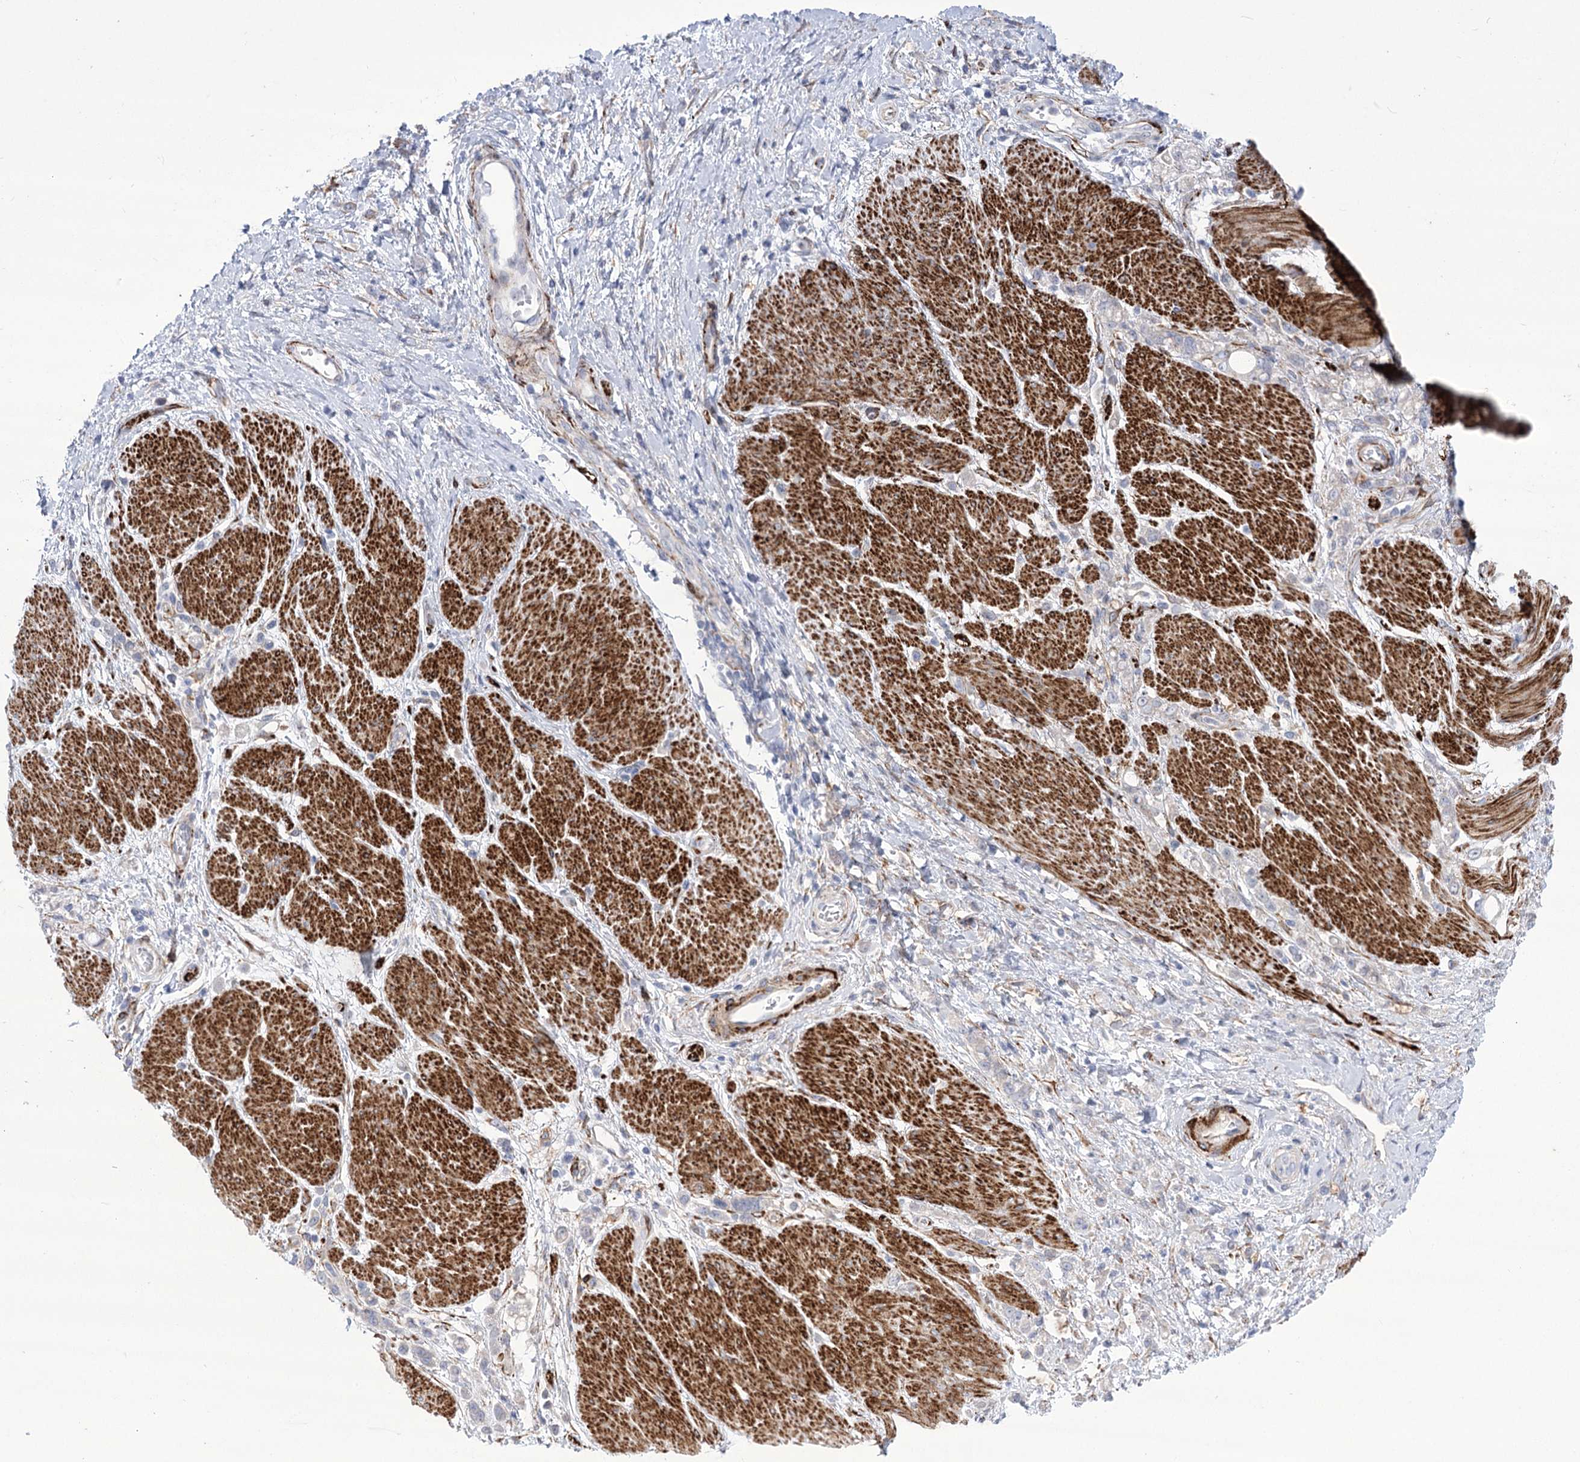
{"staining": {"intensity": "negative", "quantity": "none", "location": "none"}, "tissue": "stomach cancer", "cell_type": "Tumor cells", "image_type": "cancer", "snomed": [{"axis": "morphology", "description": "Adenocarcinoma, NOS"}, {"axis": "topography", "description": "Stomach"}], "caption": "Protein analysis of stomach cancer exhibits no significant expression in tumor cells.", "gene": "ANGPTL3", "patient": {"sex": "female", "age": 60}}